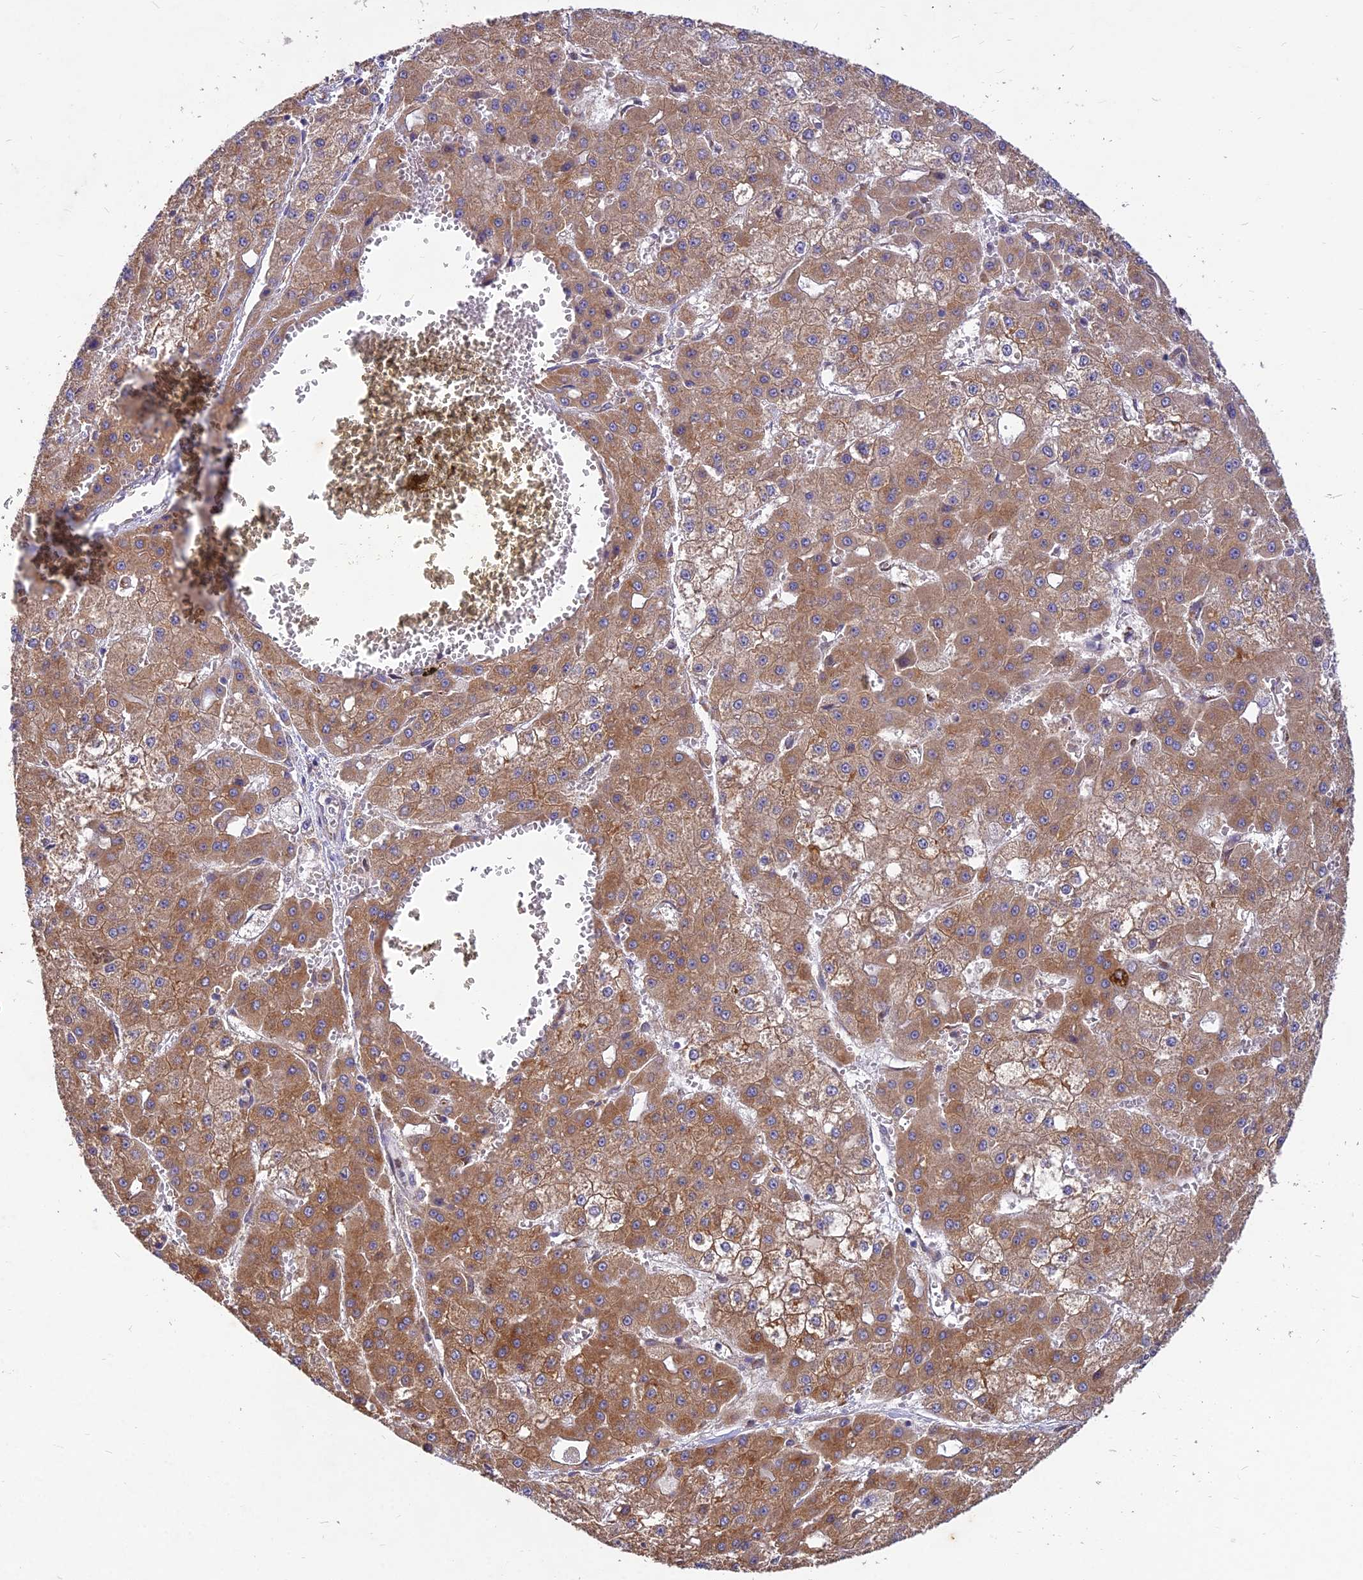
{"staining": {"intensity": "moderate", "quantity": ">75%", "location": "cytoplasmic/membranous"}, "tissue": "liver cancer", "cell_type": "Tumor cells", "image_type": "cancer", "snomed": [{"axis": "morphology", "description": "Carcinoma, Hepatocellular, NOS"}, {"axis": "topography", "description": "Liver"}], "caption": "Human liver hepatocellular carcinoma stained for a protein (brown) exhibits moderate cytoplasmic/membranous positive staining in approximately >75% of tumor cells.", "gene": "NXNL2", "patient": {"sex": "male", "age": 47}}